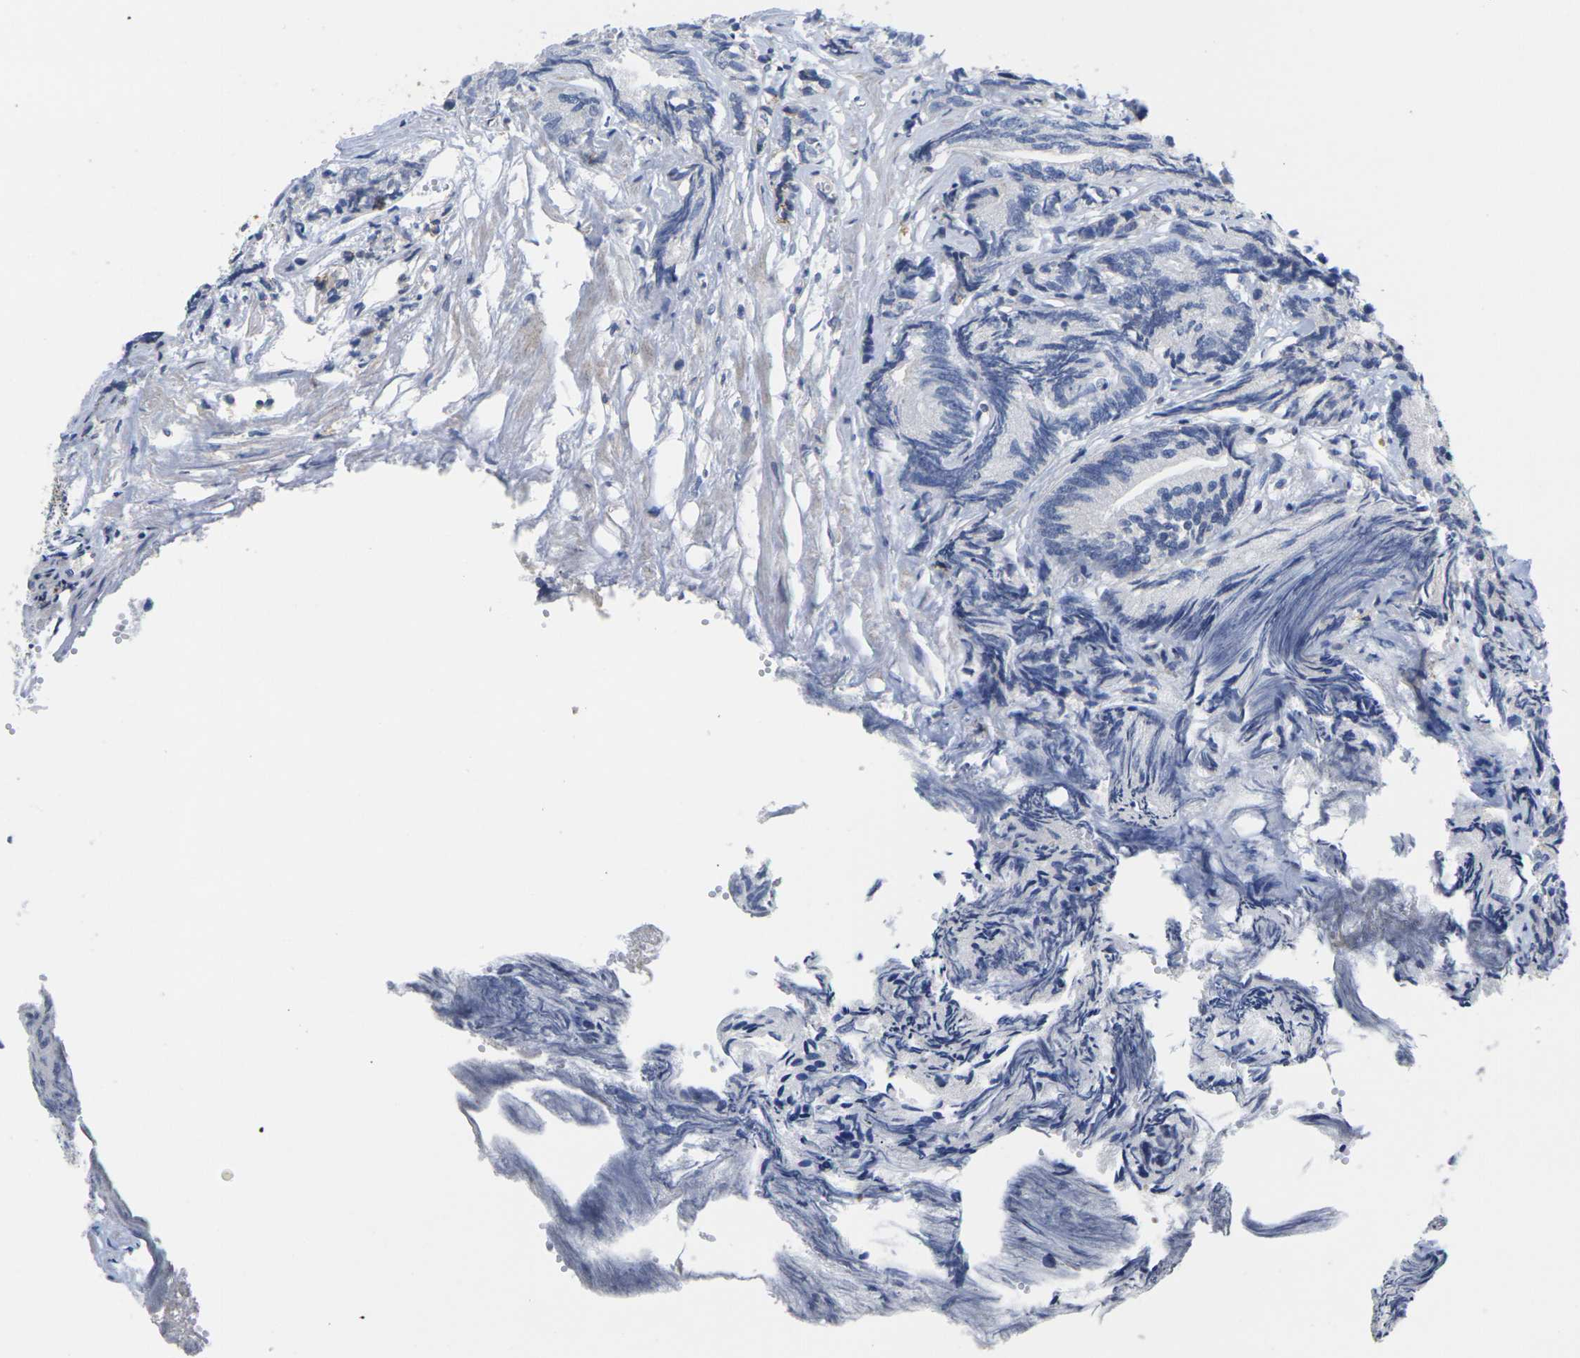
{"staining": {"intensity": "moderate", "quantity": ">75%", "location": "cytoplasmic/membranous"}, "tissue": "prostate cancer", "cell_type": "Tumor cells", "image_type": "cancer", "snomed": [{"axis": "morphology", "description": "Adenocarcinoma, Low grade"}, {"axis": "topography", "description": "Prostate"}], "caption": "Immunohistochemistry photomicrograph of prostate low-grade adenocarcinoma stained for a protein (brown), which exhibits medium levels of moderate cytoplasmic/membranous positivity in about >75% of tumor cells.", "gene": "IQGAP1", "patient": {"sex": "male", "age": 89}}